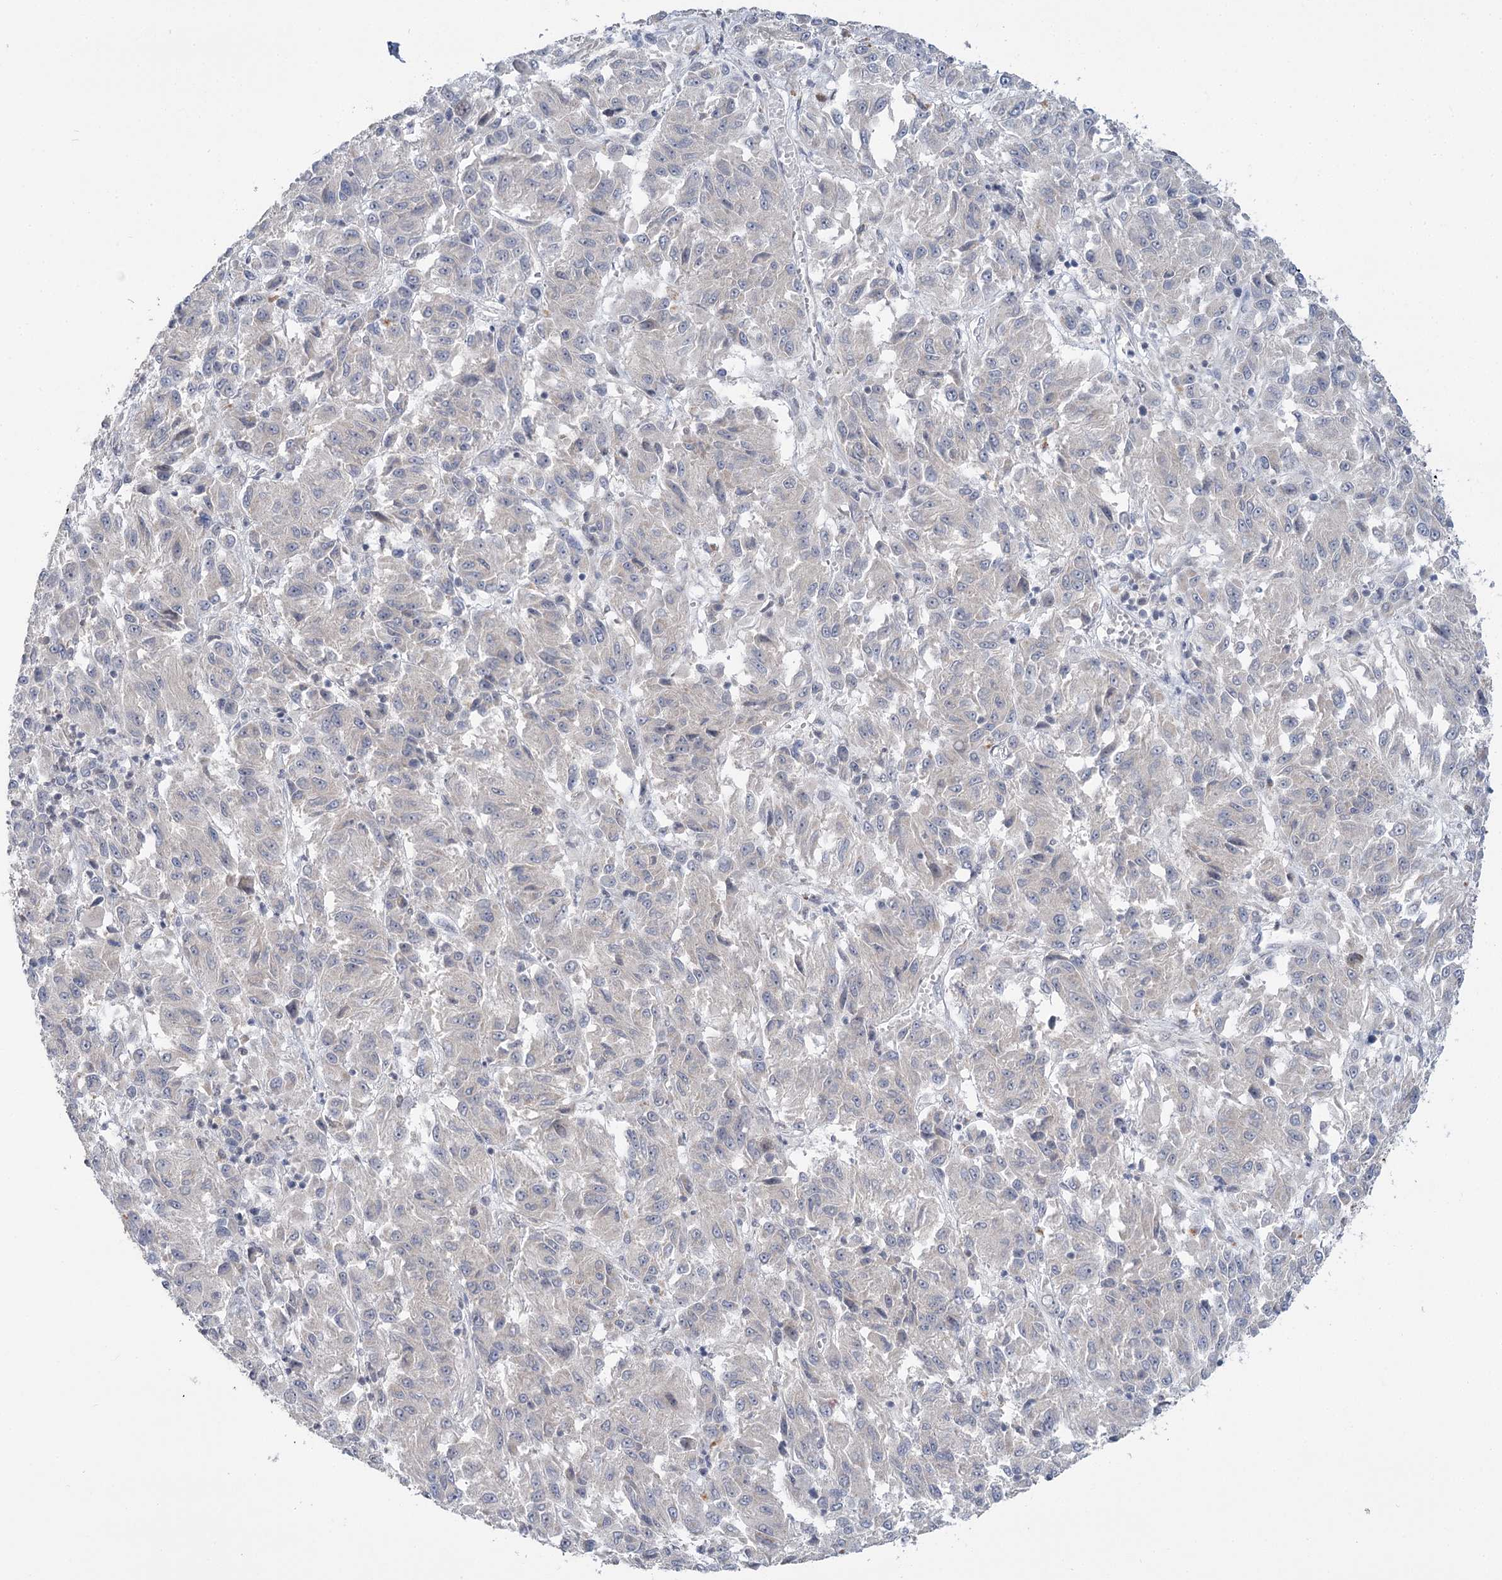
{"staining": {"intensity": "negative", "quantity": "none", "location": "none"}, "tissue": "melanoma", "cell_type": "Tumor cells", "image_type": "cancer", "snomed": [{"axis": "morphology", "description": "Malignant melanoma, Metastatic site"}, {"axis": "topography", "description": "Lung"}], "caption": "Tumor cells show no significant protein staining in melanoma.", "gene": "PHYHIPL", "patient": {"sex": "male", "age": 64}}